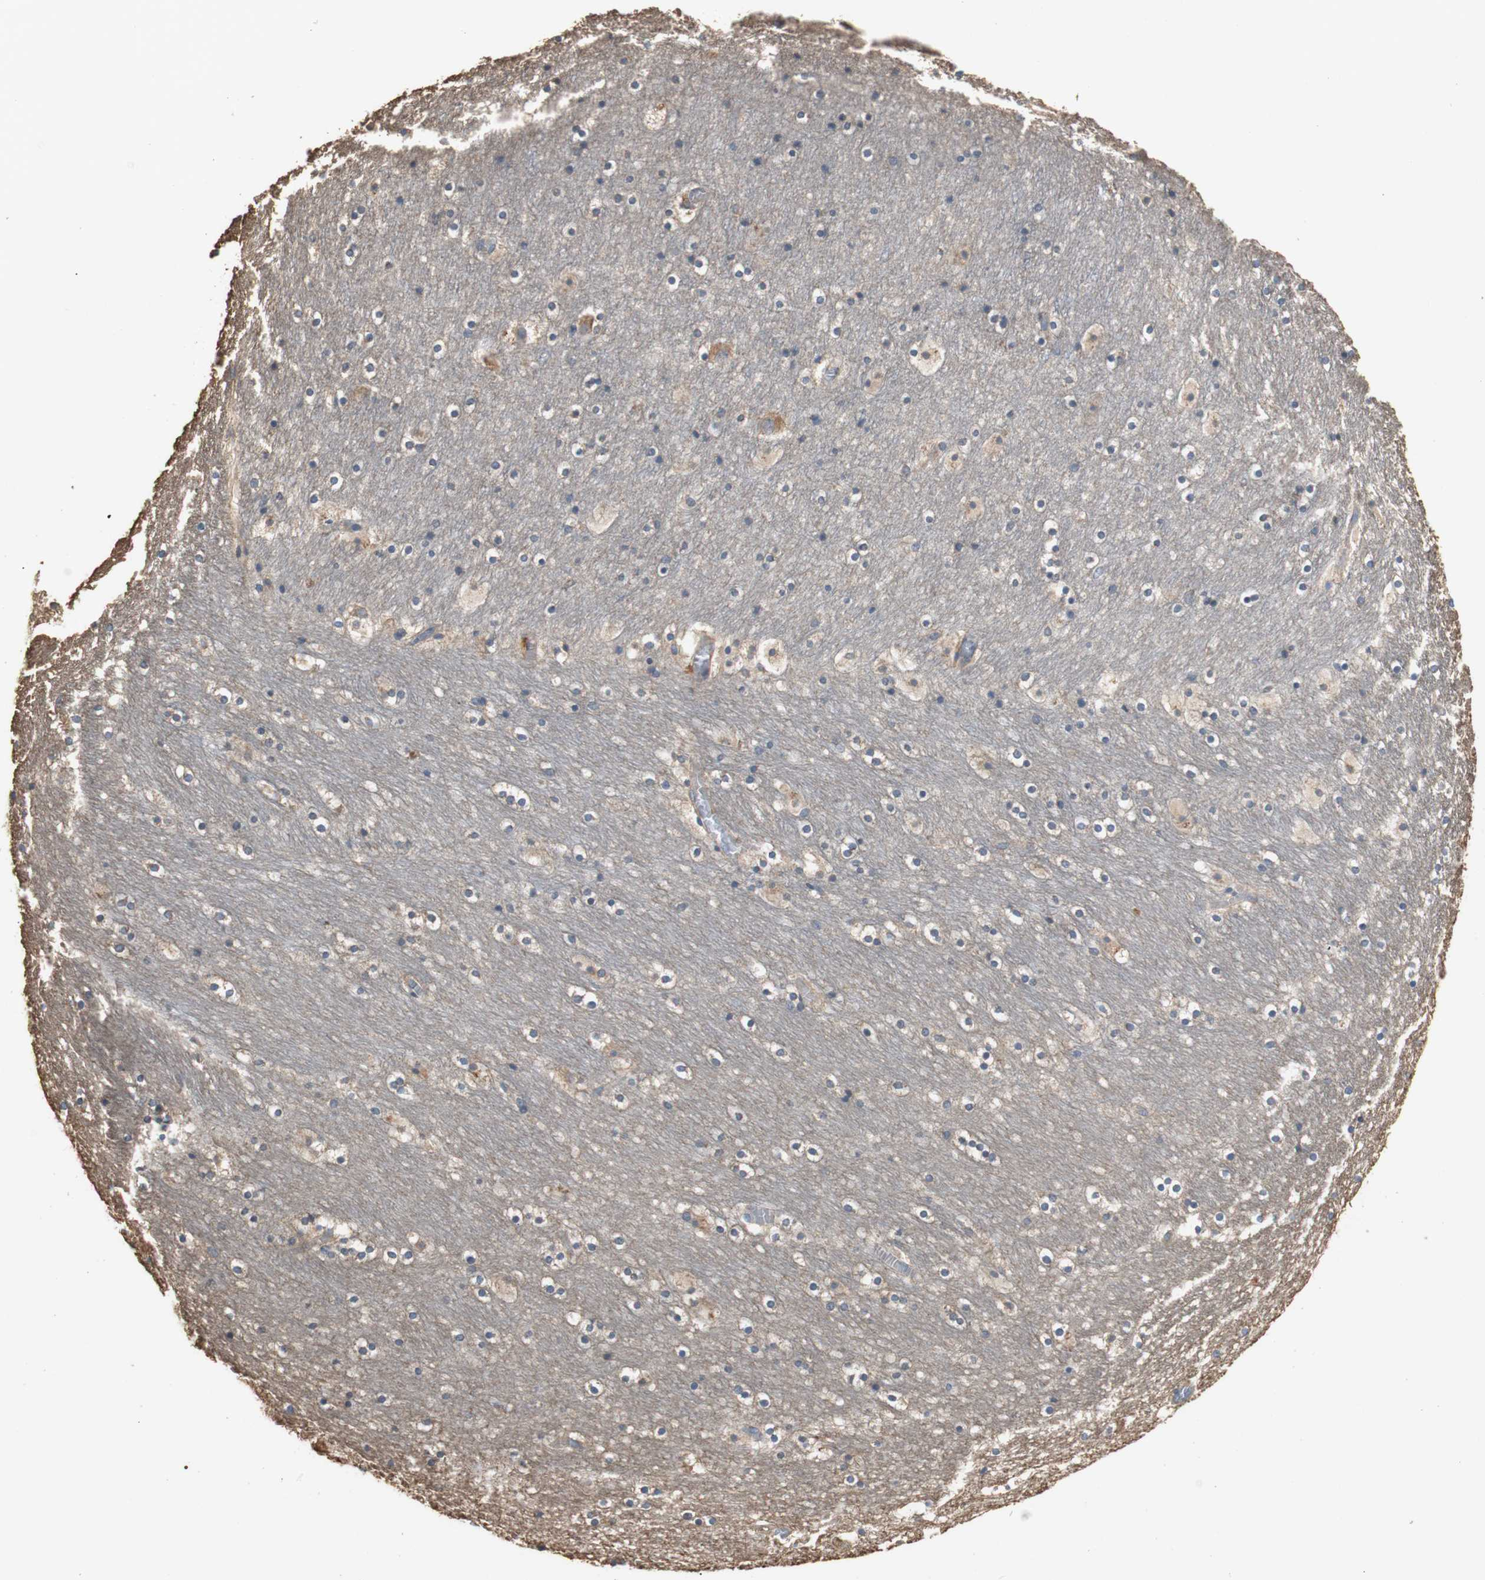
{"staining": {"intensity": "moderate", "quantity": "<25%", "location": "cytoplasmic/membranous"}, "tissue": "hippocampus", "cell_type": "Glial cells", "image_type": "normal", "snomed": [{"axis": "morphology", "description": "Normal tissue, NOS"}, {"axis": "topography", "description": "Hippocampus"}], "caption": "A high-resolution image shows IHC staining of unremarkable hippocampus, which shows moderate cytoplasmic/membranous staining in approximately <25% of glial cells. Ihc stains the protein of interest in brown and the nuclei are stained blue.", "gene": "TNFRSF14", "patient": {"sex": "male", "age": 45}}